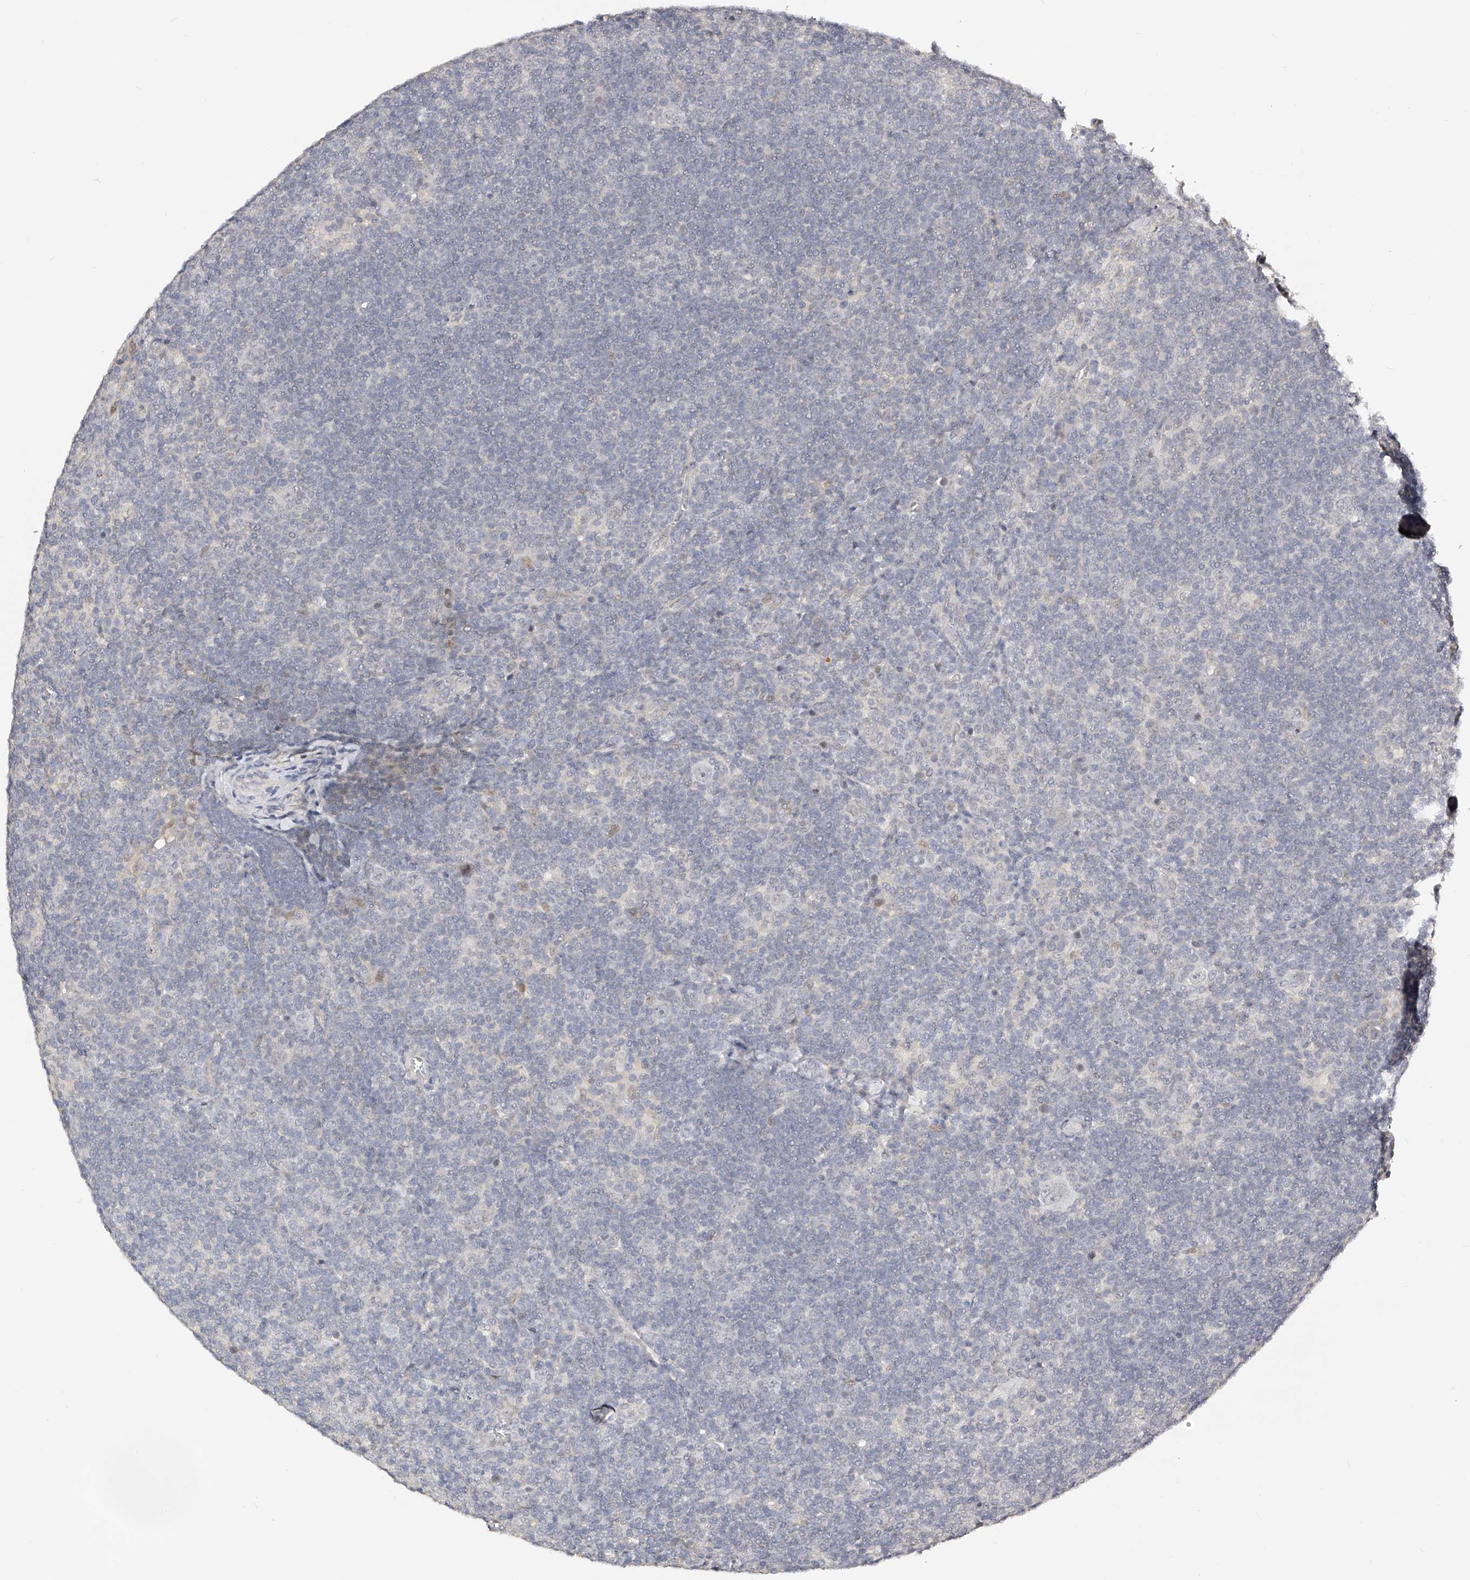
{"staining": {"intensity": "negative", "quantity": "none", "location": "none"}, "tissue": "lymphoma", "cell_type": "Tumor cells", "image_type": "cancer", "snomed": [{"axis": "morphology", "description": "Hodgkin's disease, NOS"}, {"axis": "topography", "description": "Lymph node"}], "caption": "Immunohistochemistry (IHC) of Hodgkin's disease demonstrates no staining in tumor cells.", "gene": "ZNF789", "patient": {"sex": "female", "age": 57}}